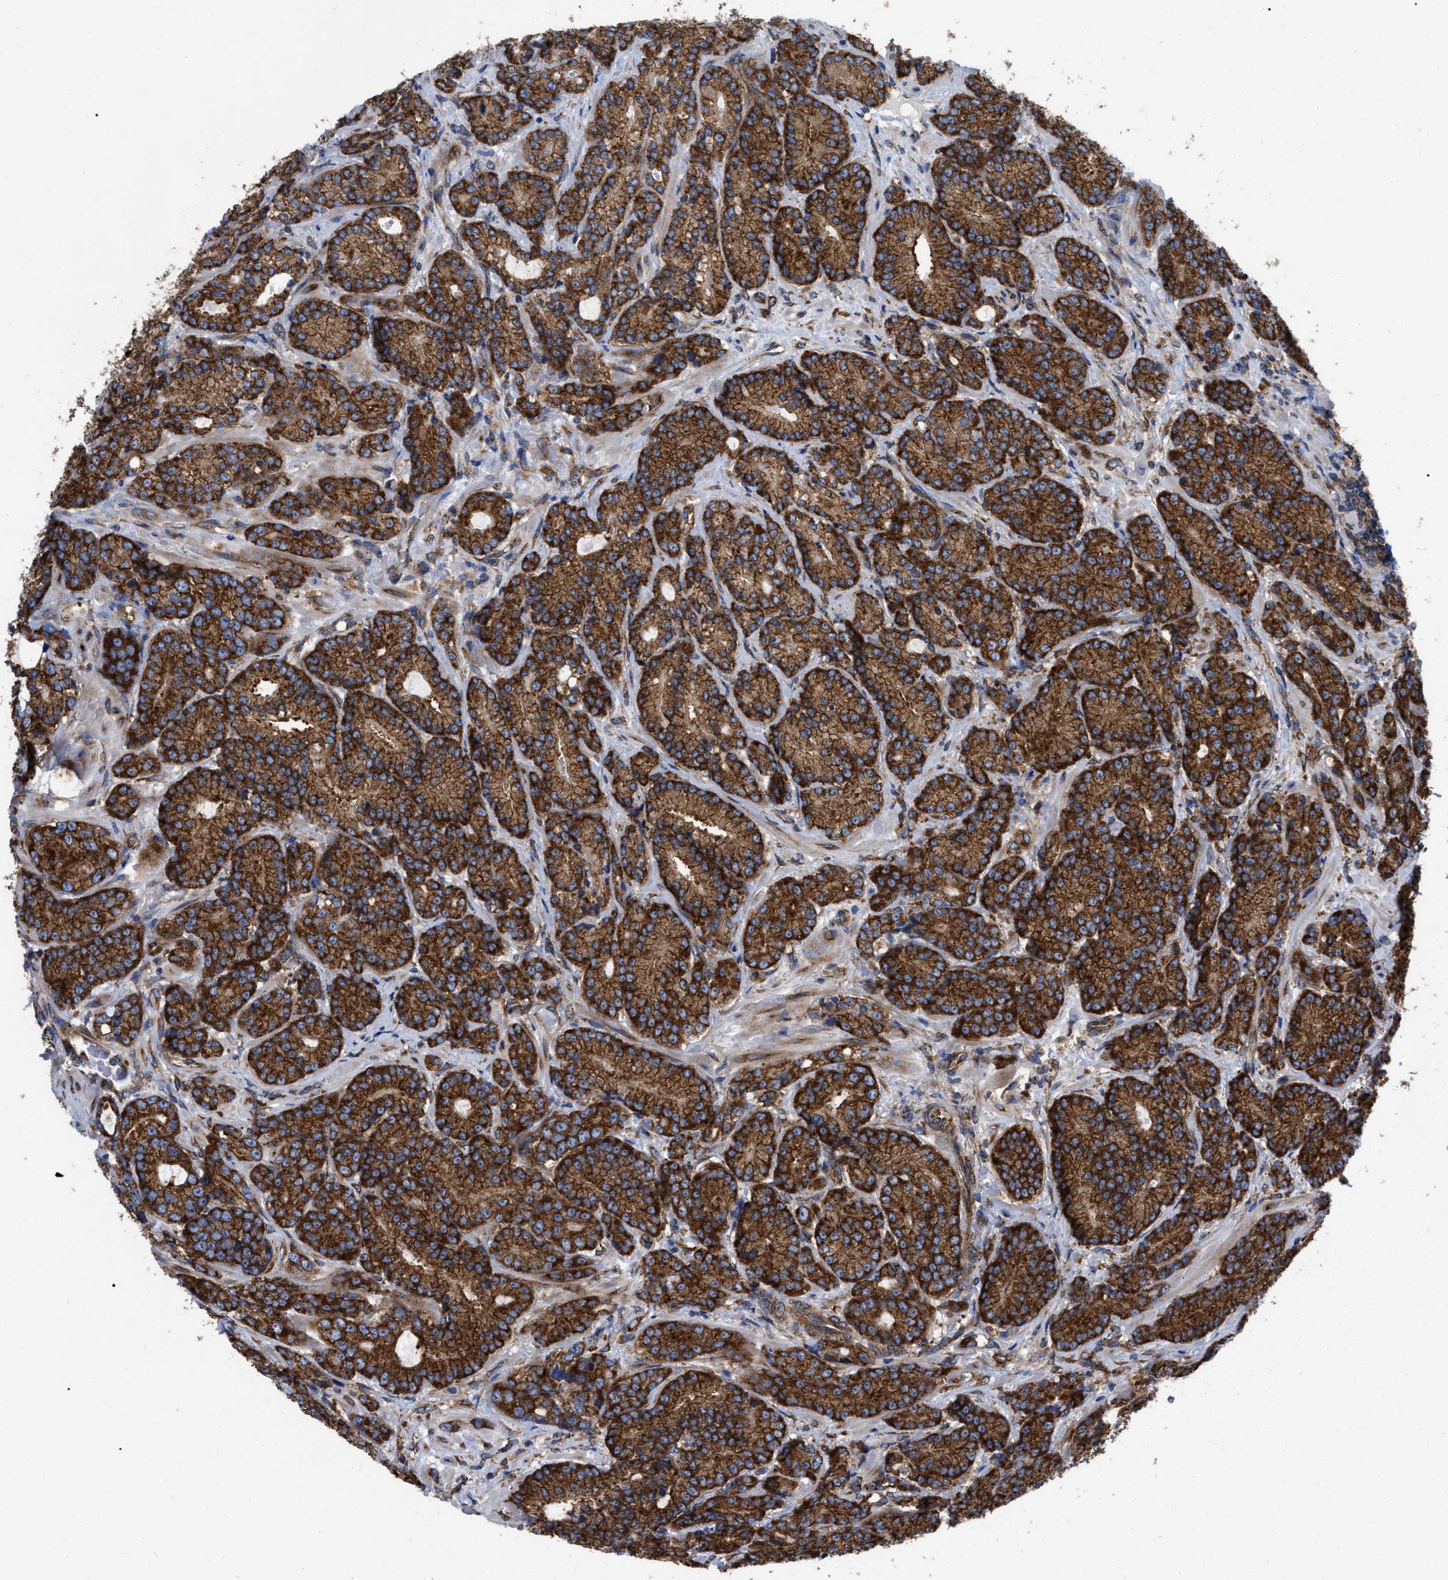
{"staining": {"intensity": "strong", "quantity": ">75%", "location": "cytoplasmic/membranous"}, "tissue": "prostate cancer", "cell_type": "Tumor cells", "image_type": "cancer", "snomed": [{"axis": "morphology", "description": "Adenocarcinoma, High grade"}, {"axis": "topography", "description": "Prostate"}], "caption": "Protein staining of adenocarcinoma (high-grade) (prostate) tissue displays strong cytoplasmic/membranous expression in about >75% of tumor cells.", "gene": "FAM120A", "patient": {"sex": "male", "age": 61}}